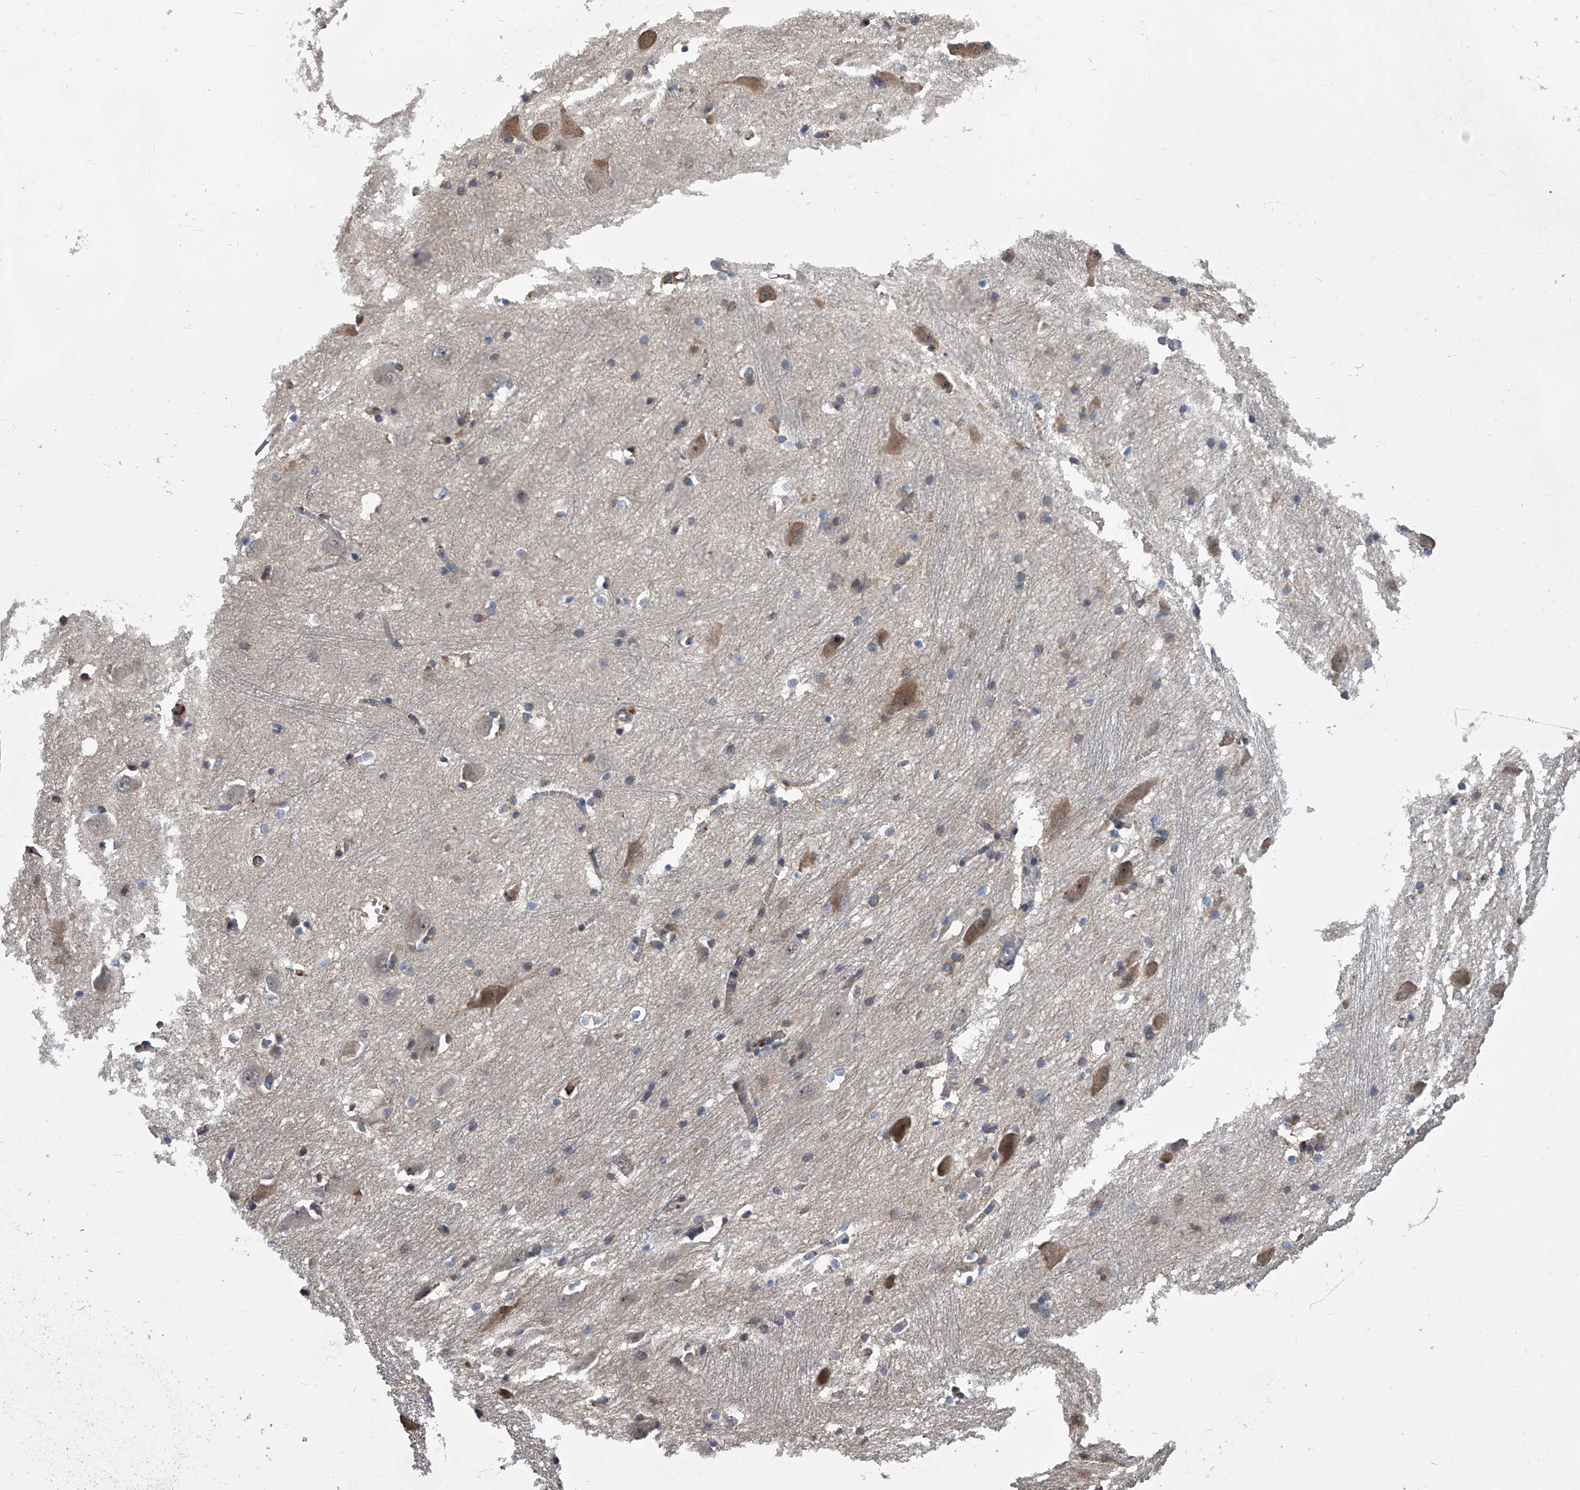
{"staining": {"intensity": "moderate", "quantity": "<25%", "location": "cytoplasmic/membranous"}, "tissue": "caudate", "cell_type": "Glial cells", "image_type": "normal", "snomed": [{"axis": "morphology", "description": "Normal tissue, NOS"}, {"axis": "topography", "description": "Lateral ventricle wall"}], "caption": "Immunohistochemical staining of normal human caudate shows <25% levels of moderate cytoplasmic/membranous protein expression in about <25% of glial cells. The protein of interest is shown in brown color, while the nuclei are stained blue.", "gene": "ZNF25", "patient": {"sex": "male", "age": 37}}